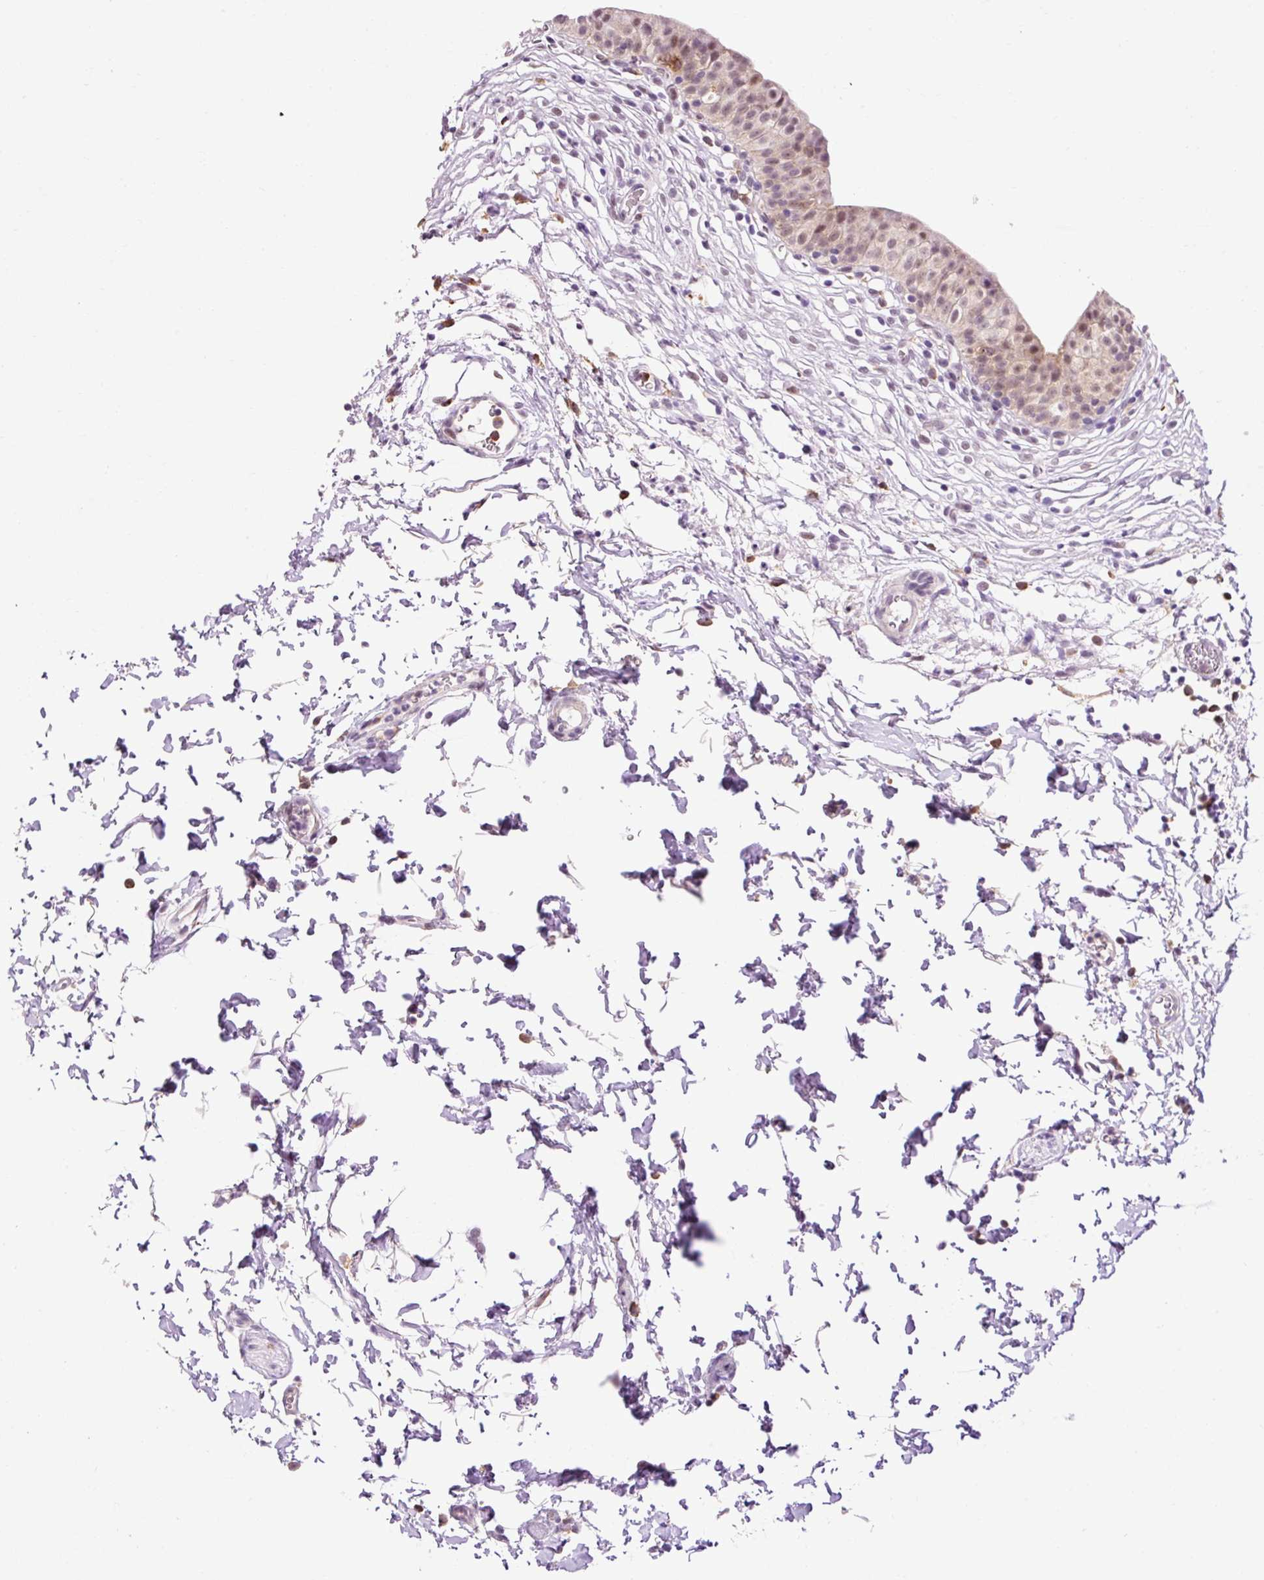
{"staining": {"intensity": "weak", "quantity": ">75%", "location": "nuclear"}, "tissue": "urinary bladder", "cell_type": "Urothelial cells", "image_type": "normal", "snomed": [{"axis": "morphology", "description": "Normal tissue, NOS"}, {"axis": "topography", "description": "Urinary bladder"}, {"axis": "topography", "description": "Peripheral nerve tissue"}], "caption": "High-power microscopy captured an immunohistochemistry image of normal urinary bladder, revealing weak nuclear positivity in about >75% of urothelial cells. The protein of interest is stained brown, and the nuclei are stained in blue (DAB IHC with brightfield microscopy, high magnification).", "gene": "LY86", "patient": {"sex": "male", "age": 55}}